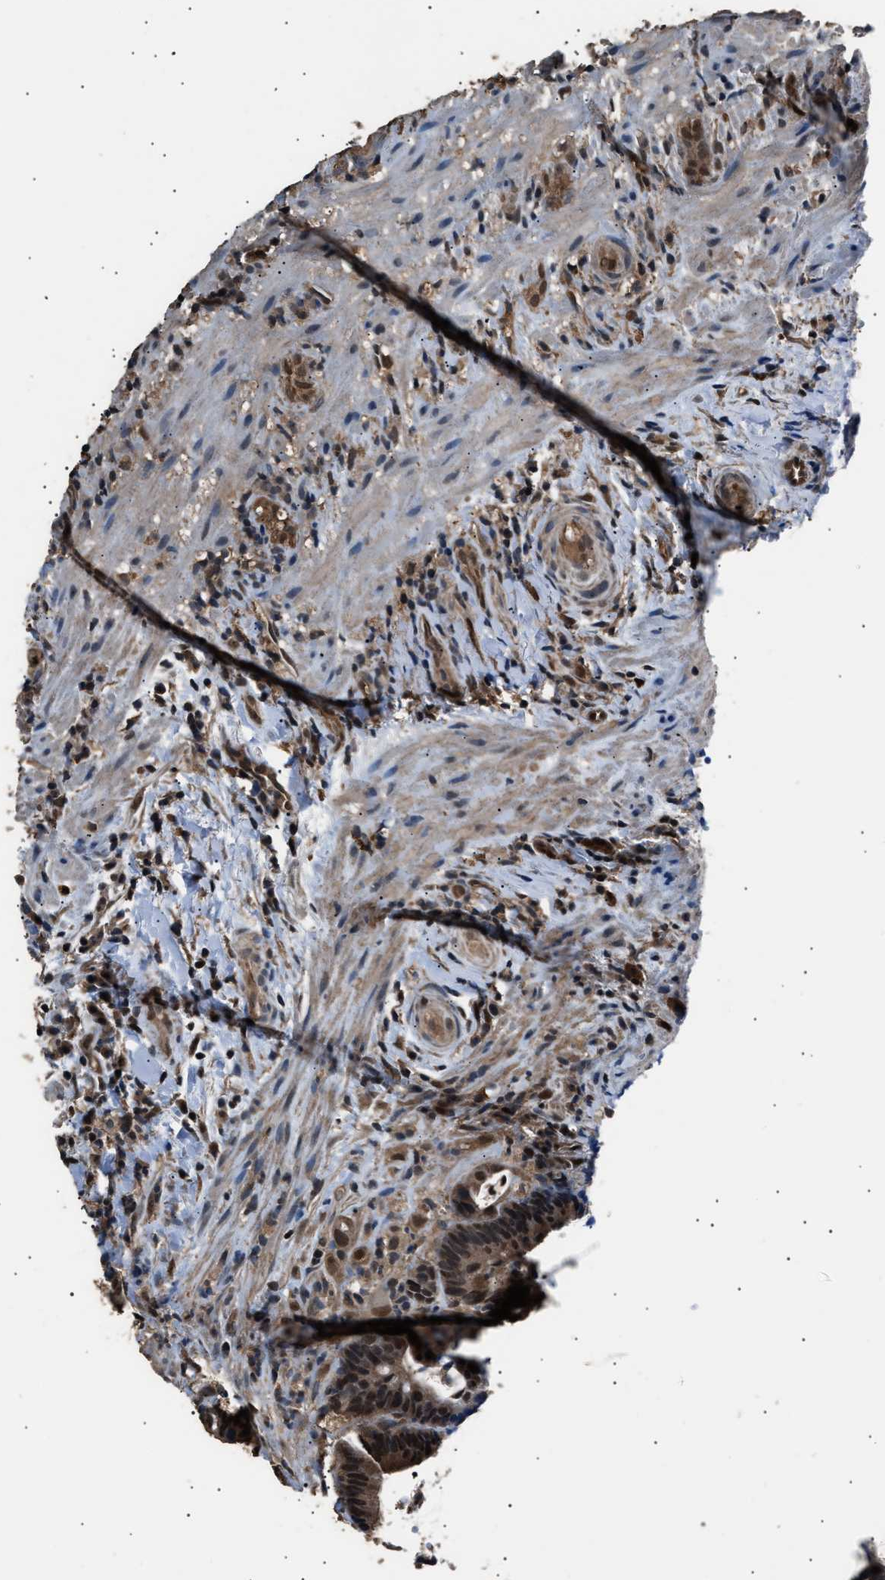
{"staining": {"intensity": "moderate", "quantity": ">75%", "location": "cytoplasmic/membranous,nuclear"}, "tissue": "colorectal cancer", "cell_type": "Tumor cells", "image_type": "cancer", "snomed": [{"axis": "morphology", "description": "Adenocarcinoma, NOS"}, {"axis": "topography", "description": "Colon"}], "caption": "Human adenocarcinoma (colorectal) stained for a protein (brown) exhibits moderate cytoplasmic/membranous and nuclear positive expression in about >75% of tumor cells.", "gene": "DFFA", "patient": {"sex": "female", "age": 66}}